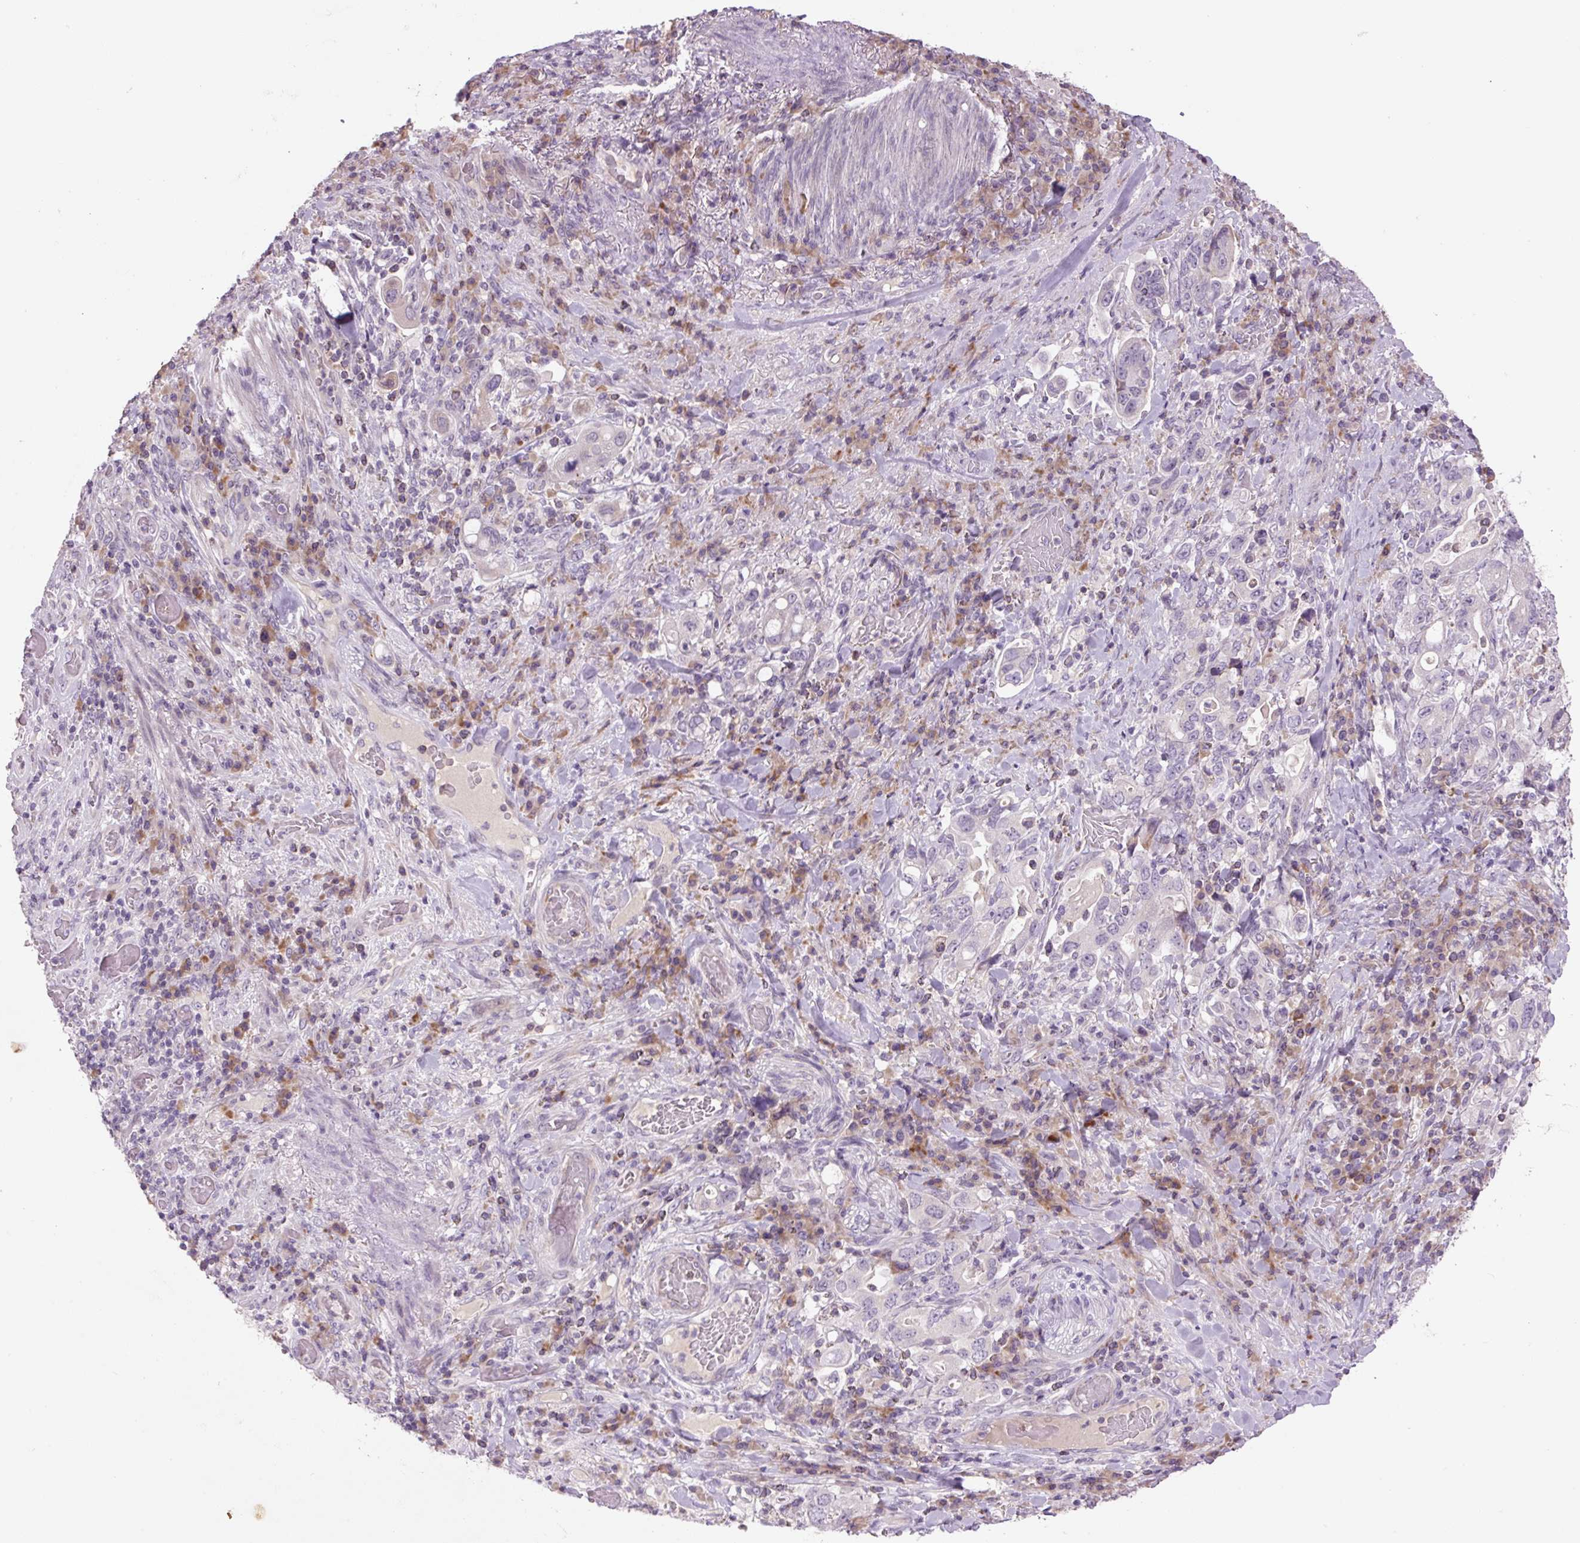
{"staining": {"intensity": "negative", "quantity": "none", "location": "none"}, "tissue": "stomach cancer", "cell_type": "Tumor cells", "image_type": "cancer", "snomed": [{"axis": "morphology", "description": "Adenocarcinoma, NOS"}, {"axis": "topography", "description": "Stomach, upper"}, {"axis": "topography", "description": "Stomach"}], "caption": "The IHC image has no significant expression in tumor cells of stomach cancer (adenocarcinoma) tissue. The staining was performed using DAB to visualize the protein expression in brown, while the nuclei were stained in blue with hematoxylin (Magnification: 20x).", "gene": "TMEM100", "patient": {"sex": "male", "age": 62}}